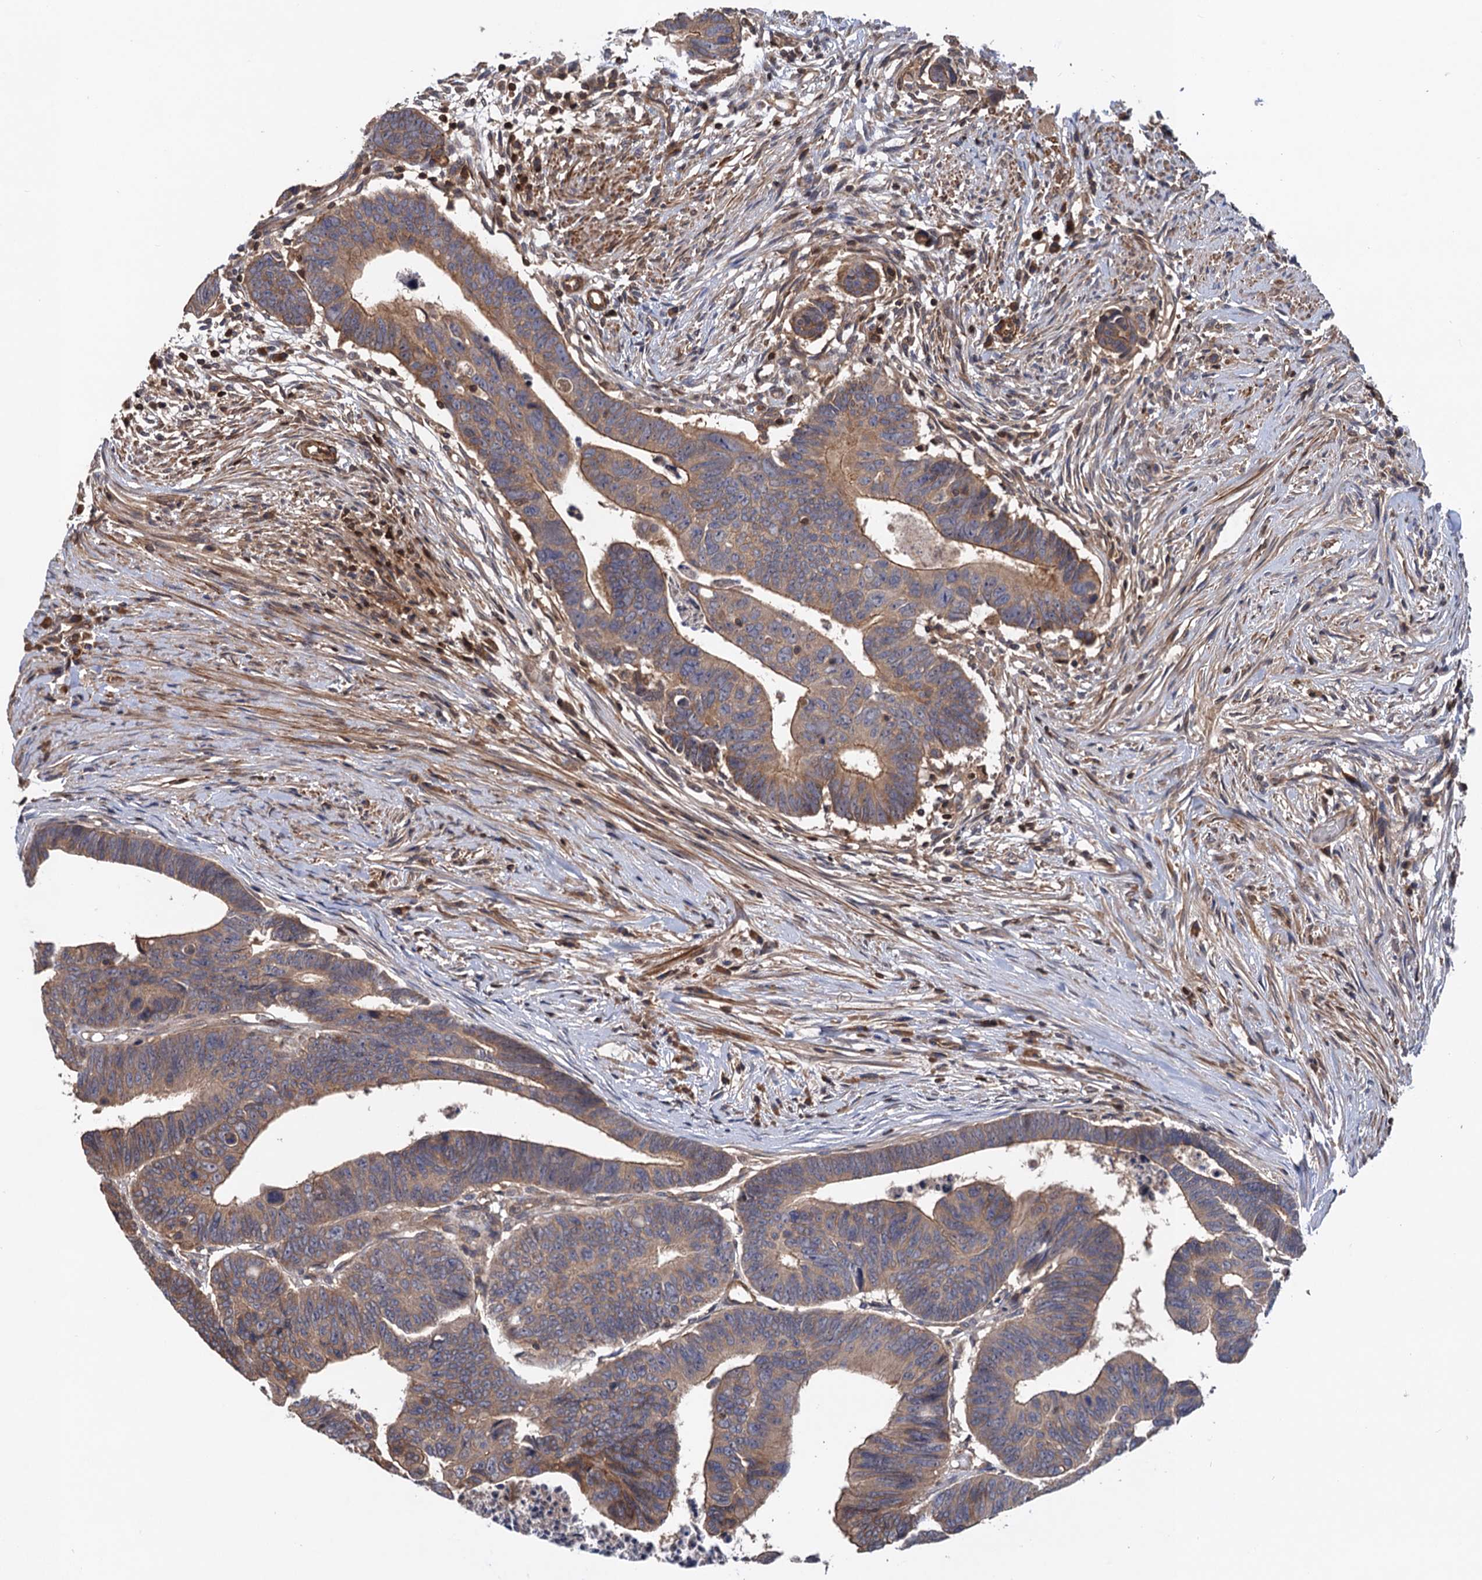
{"staining": {"intensity": "weak", "quantity": ">75%", "location": "cytoplasmic/membranous"}, "tissue": "colorectal cancer", "cell_type": "Tumor cells", "image_type": "cancer", "snomed": [{"axis": "morphology", "description": "Adenocarcinoma, NOS"}, {"axis": "topography", "description": "Rectum"}], "caption": "Protein expression analysis of colorectal adenocarcinoma demonstrates weak cytoplasmic/membranous expression in approximately >75% of tumor cells.", "gene": "DGKA", "patient": {"sex": "female", "age": 65}}